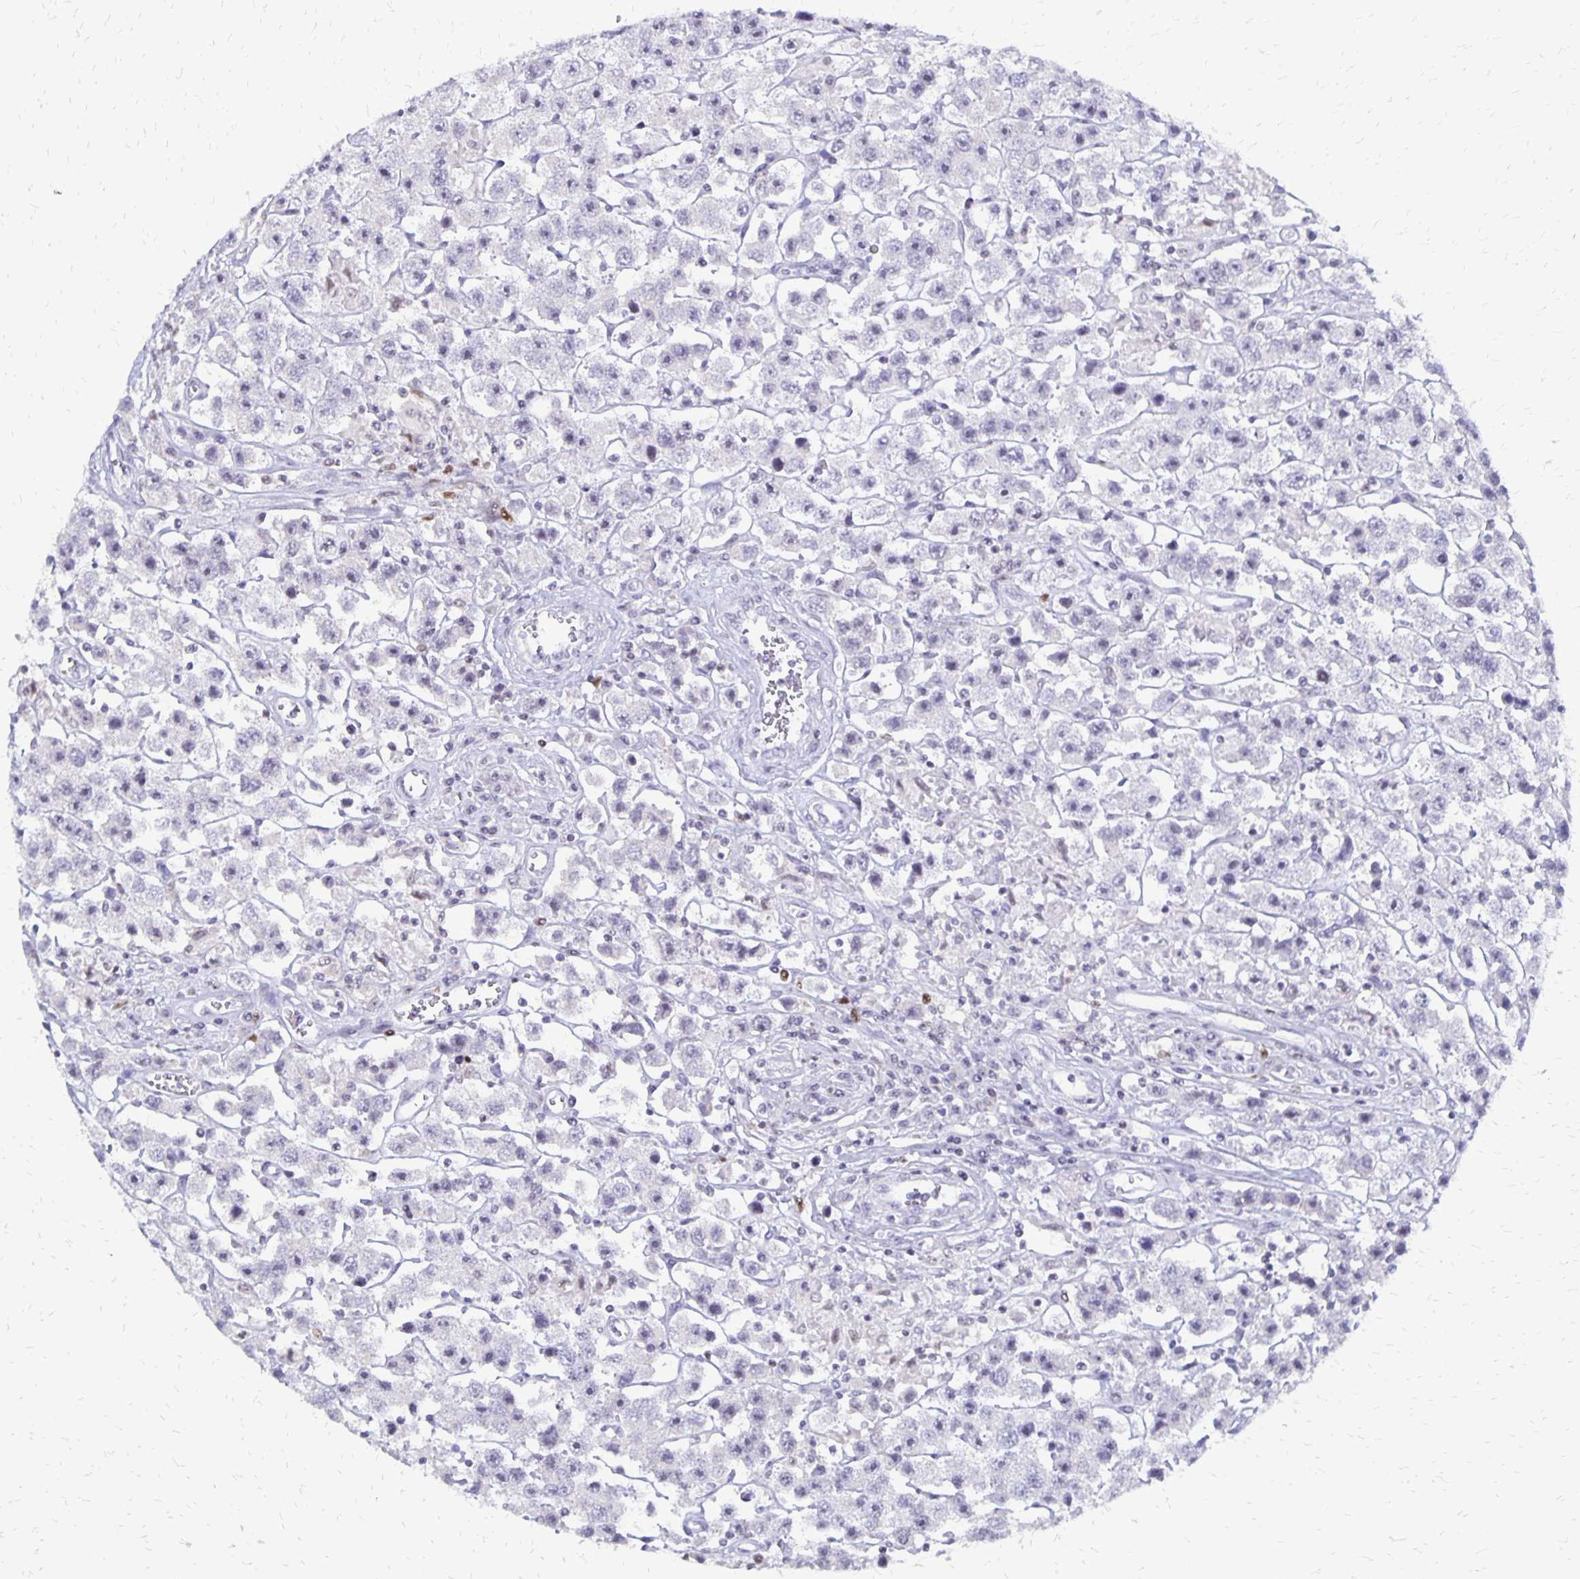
{"staining": {"intensity": "negative", "quantity": "none", "location": "none"}, "tissue": "testis cancer", "cell_type": "Tumor cells", "image_type": "cancer", "snomed": [{"axis": "morphology", "description": "Seminoma, NOS"}, {"axis": "topography", "description": "Testis"}], "caption": "IHC histopathology image of human testis cancer stained for a protein (brown), which exhibits no staining in tumor cells.", "gene": "DCK", "patient": {"sex": "male", "age": 45}}